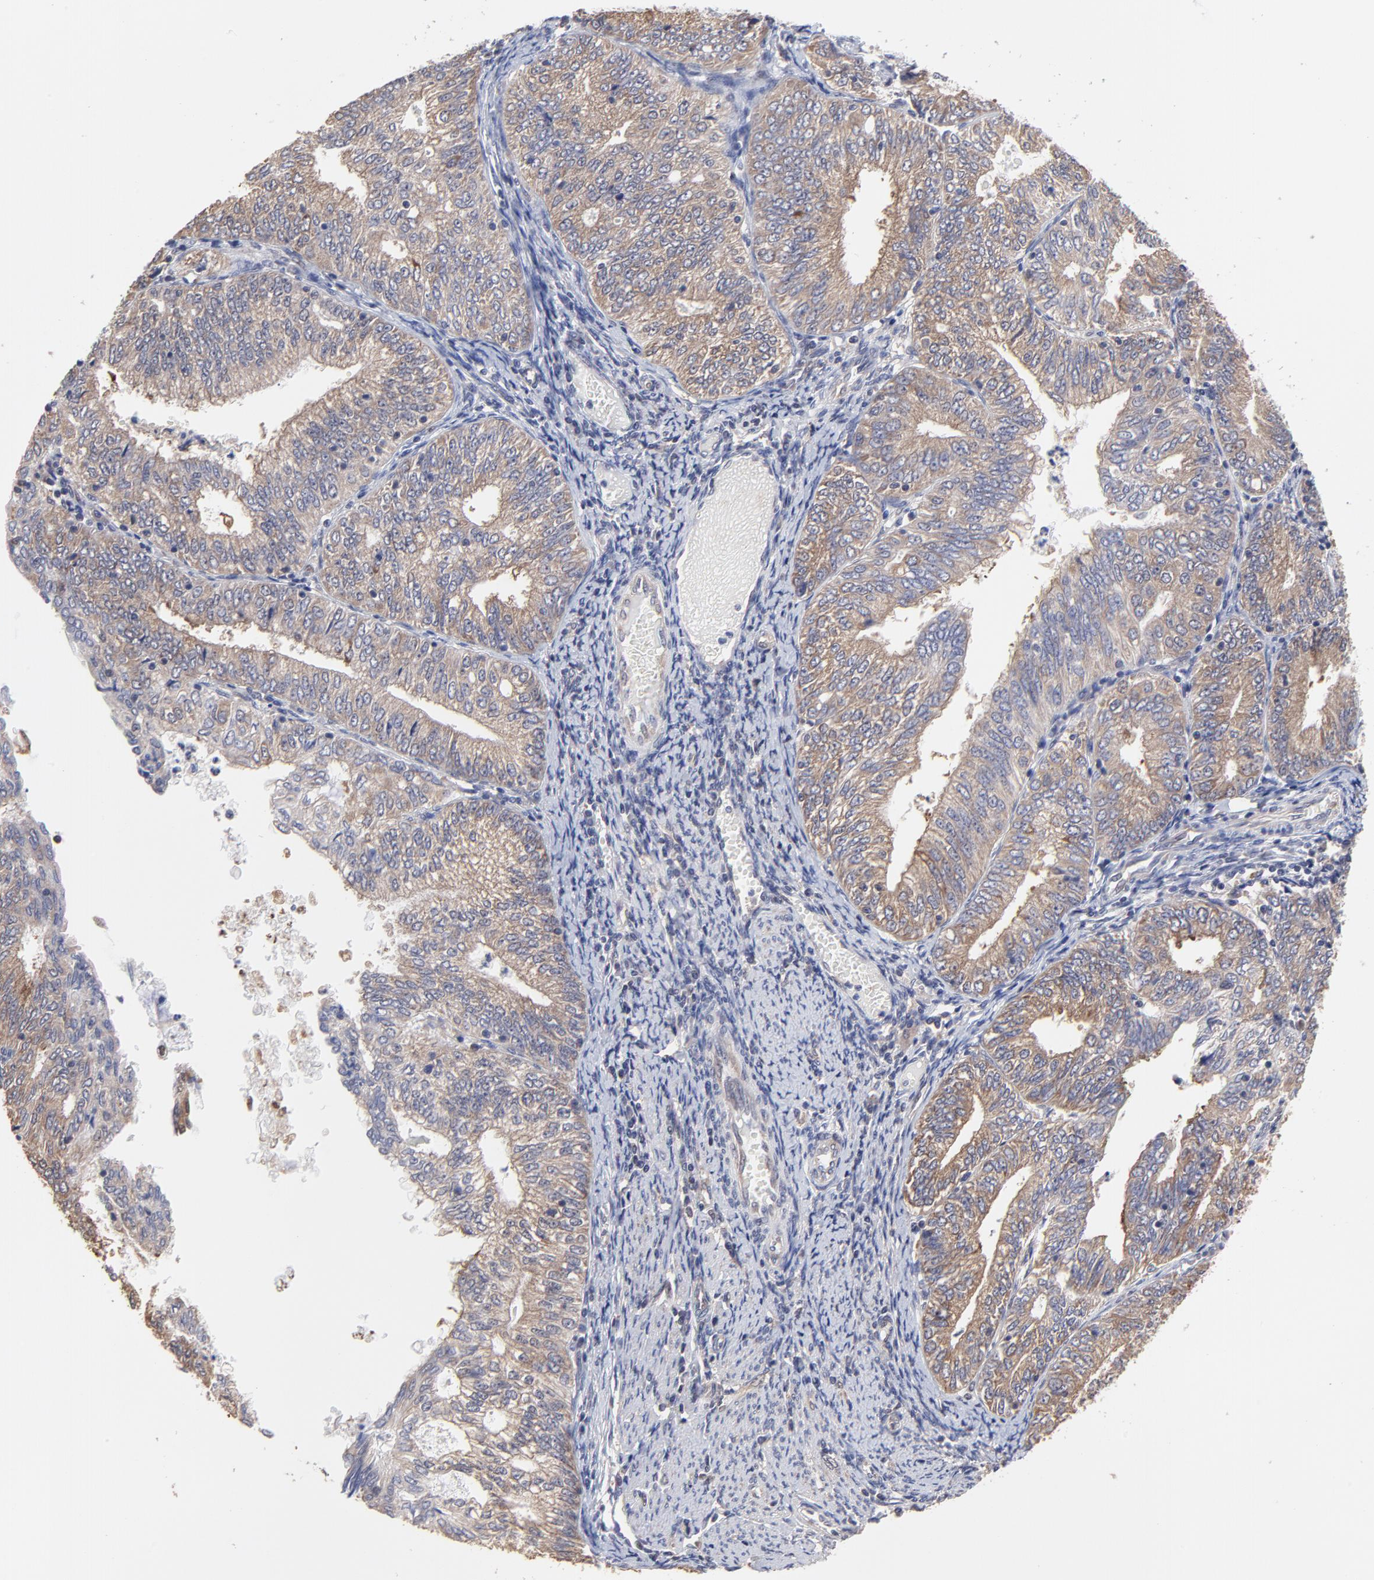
{"staining": {"intensity": "weak", "quantity": ">75%", "location": "cytoplasmic/membranous"}, "tissue": "endometrial cancer", "cell_type": "Tumor cells", "image_type": "cancer", "snomed": [{"axis": "morphology", "description": "Adenocarcinoma, NOS"}, {"axis": "topography", "description": "Endometrium"}], "caption": "Immunohistochemical staining of human adenocarcinoma (endometrial) reveals low levels of weak cytoplasmic/membranous expression in about >75% of tumor cells. (DAB (3,3'-diaminobenzidine) IHC with brightfield microscopy, high magnification).", "gene": "CCT2", "patient": {"sex": "female", "age": 69}}